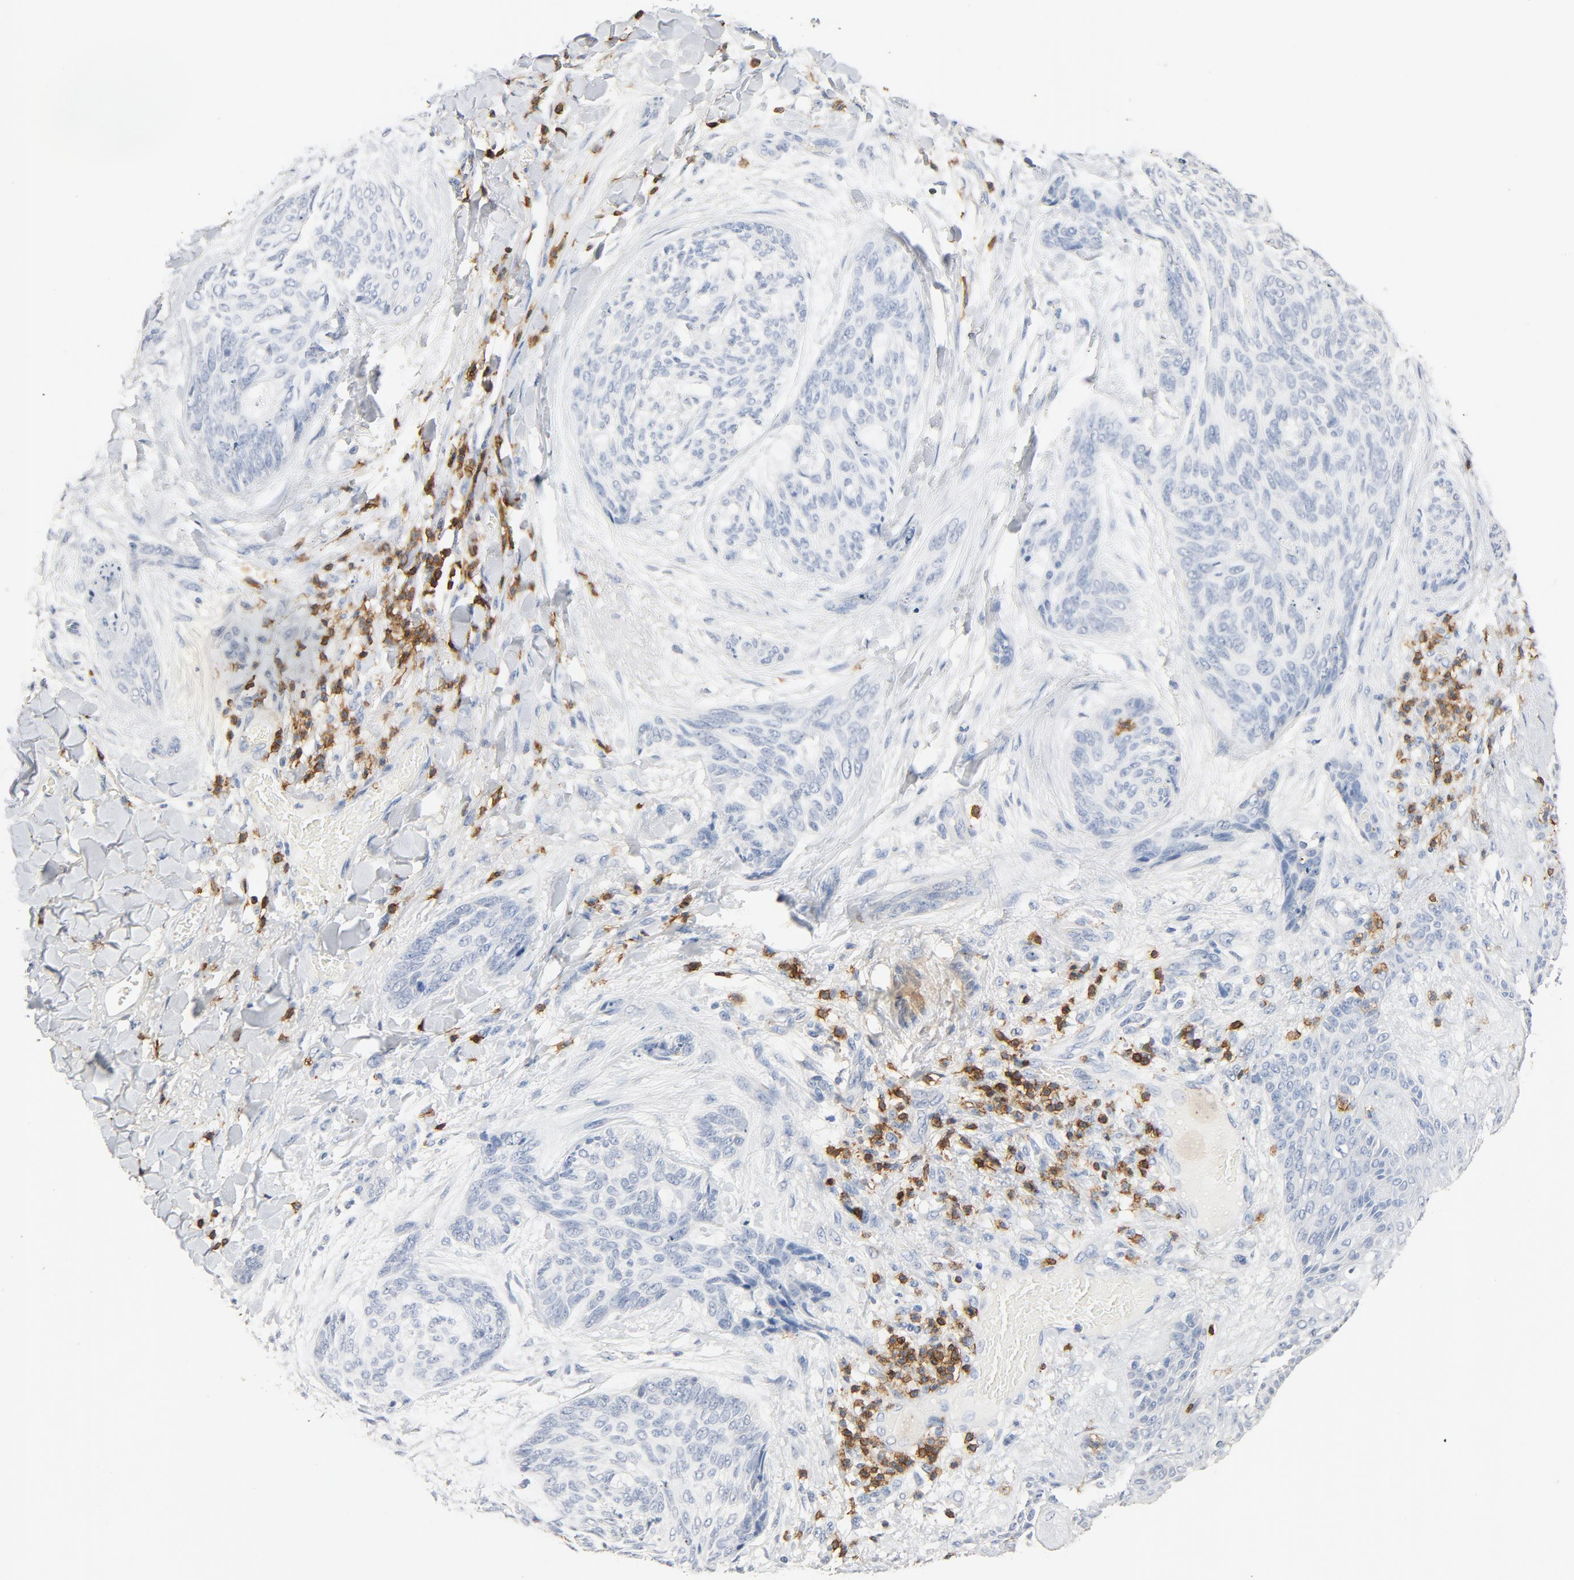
{"staining": {"intensity": "negative", "quantity": "none", "location": "none"}, "tissue": "skin cancer", "cell_type": "Tumor cells", "image_type": "cancer", "snomed": [{"axis": "morphology", "description": "Normal tissue, NOS"}, {"axis": "morphology", "description": "Basal cell carcinoma"}, {"axis": "topography", "description": "Skin"}], "caption": "Tumor cells show no significant protein staining in skin basal cell carcinoma.", "gene": "CD247", "patient": {"sex": "female", "age": 71}}